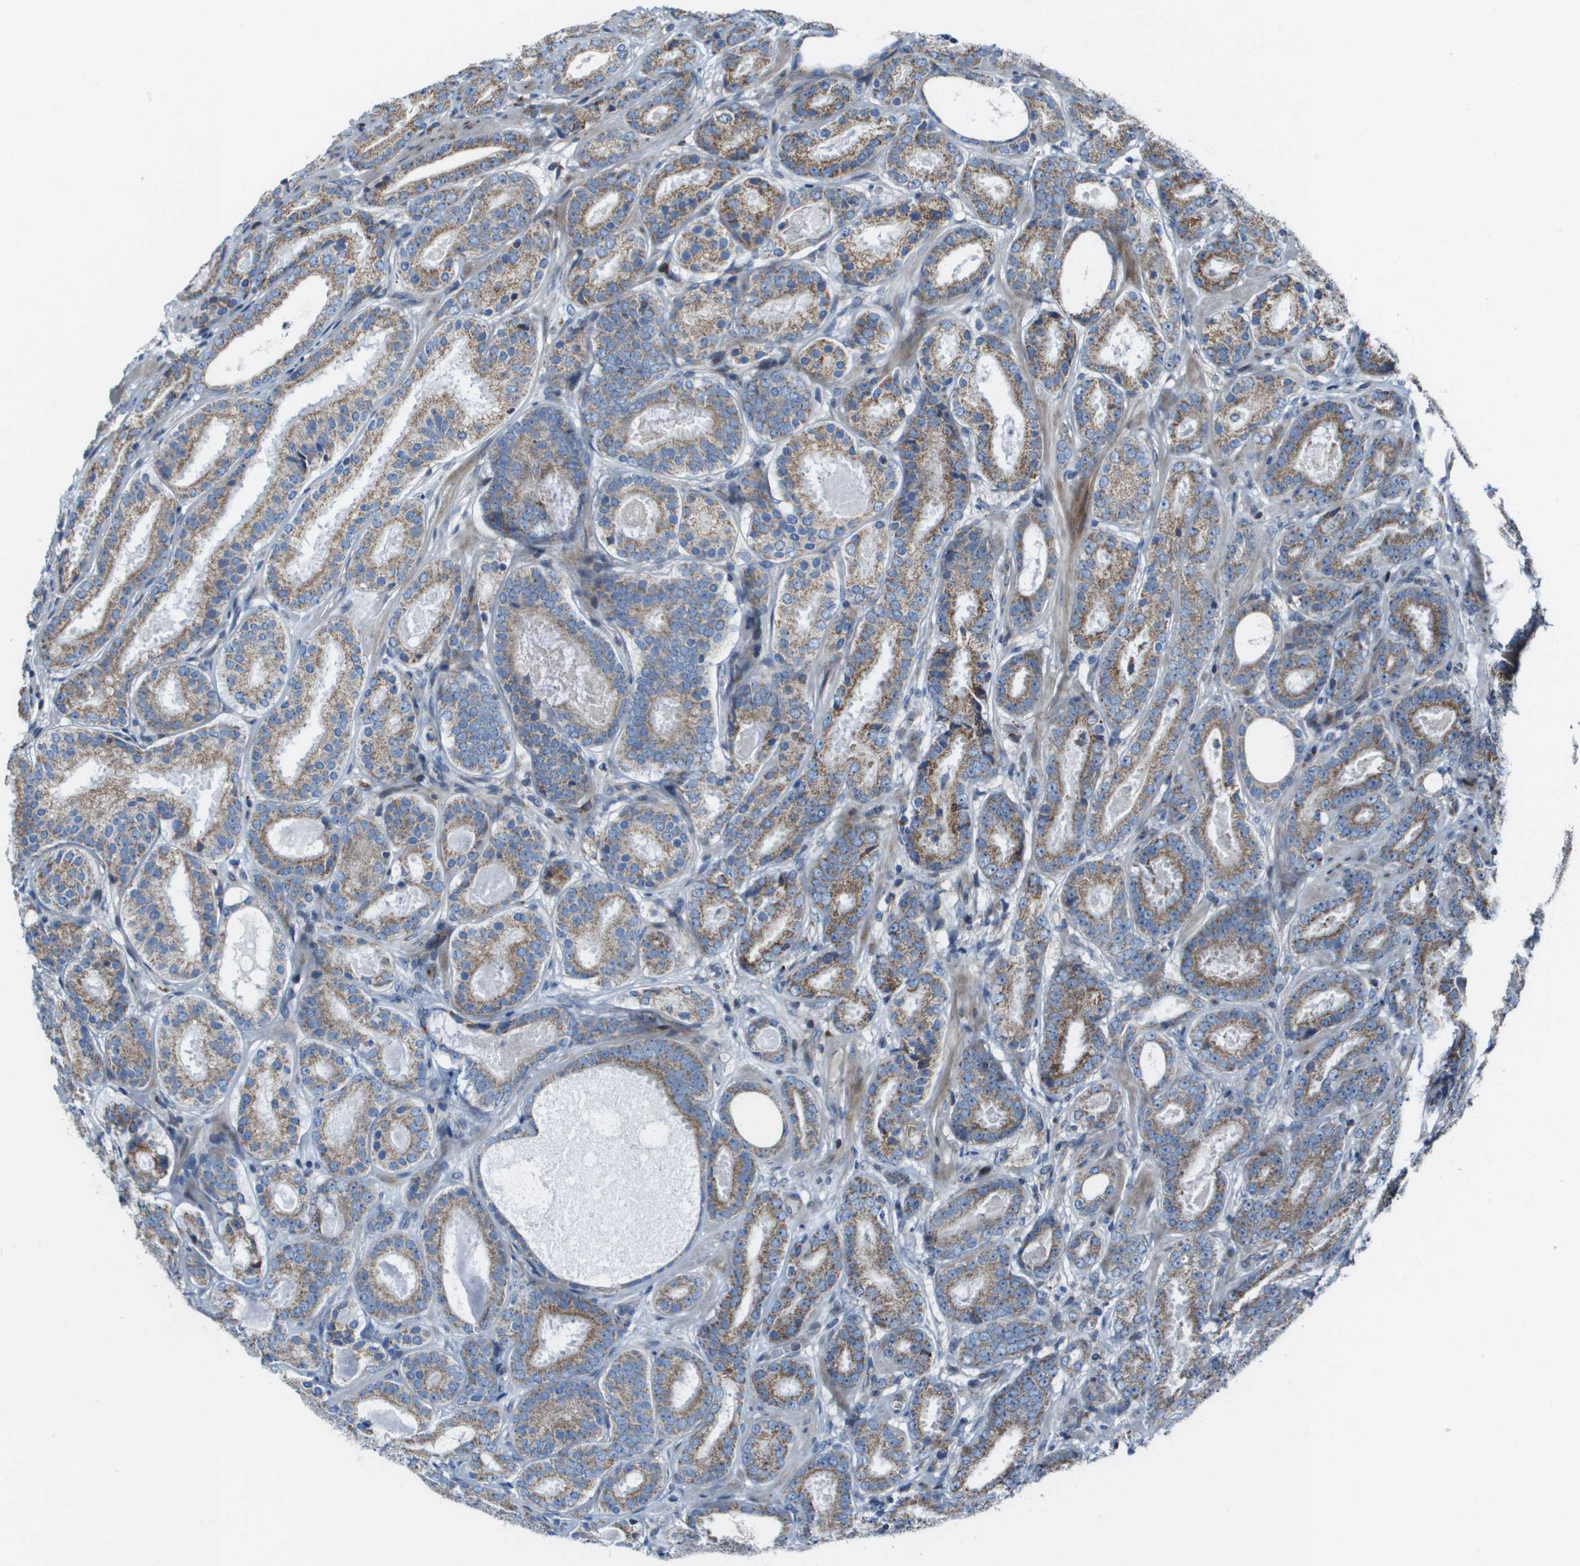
{"staining": {"intensity": "weak", "quantity": ">75%", "location": "cytoplasmic/membranous"}, "tissue": "prostate cancer", "cell_type": "Tumor cells", "image_type": "cancer", "snomed": [{"axis": "morphology", "description": "Adenocarcinoma, Low grade"}, {"axis": "topography", "description": "Prostate"}], "caption": "Weak cytoplasmic/membranous positivity is seen in approximately >75% of tumor cells in low-grade adenocarcinoma (prostate).", "gene": "MGAT3", "patient": {"sex": "male", "age": 69}}